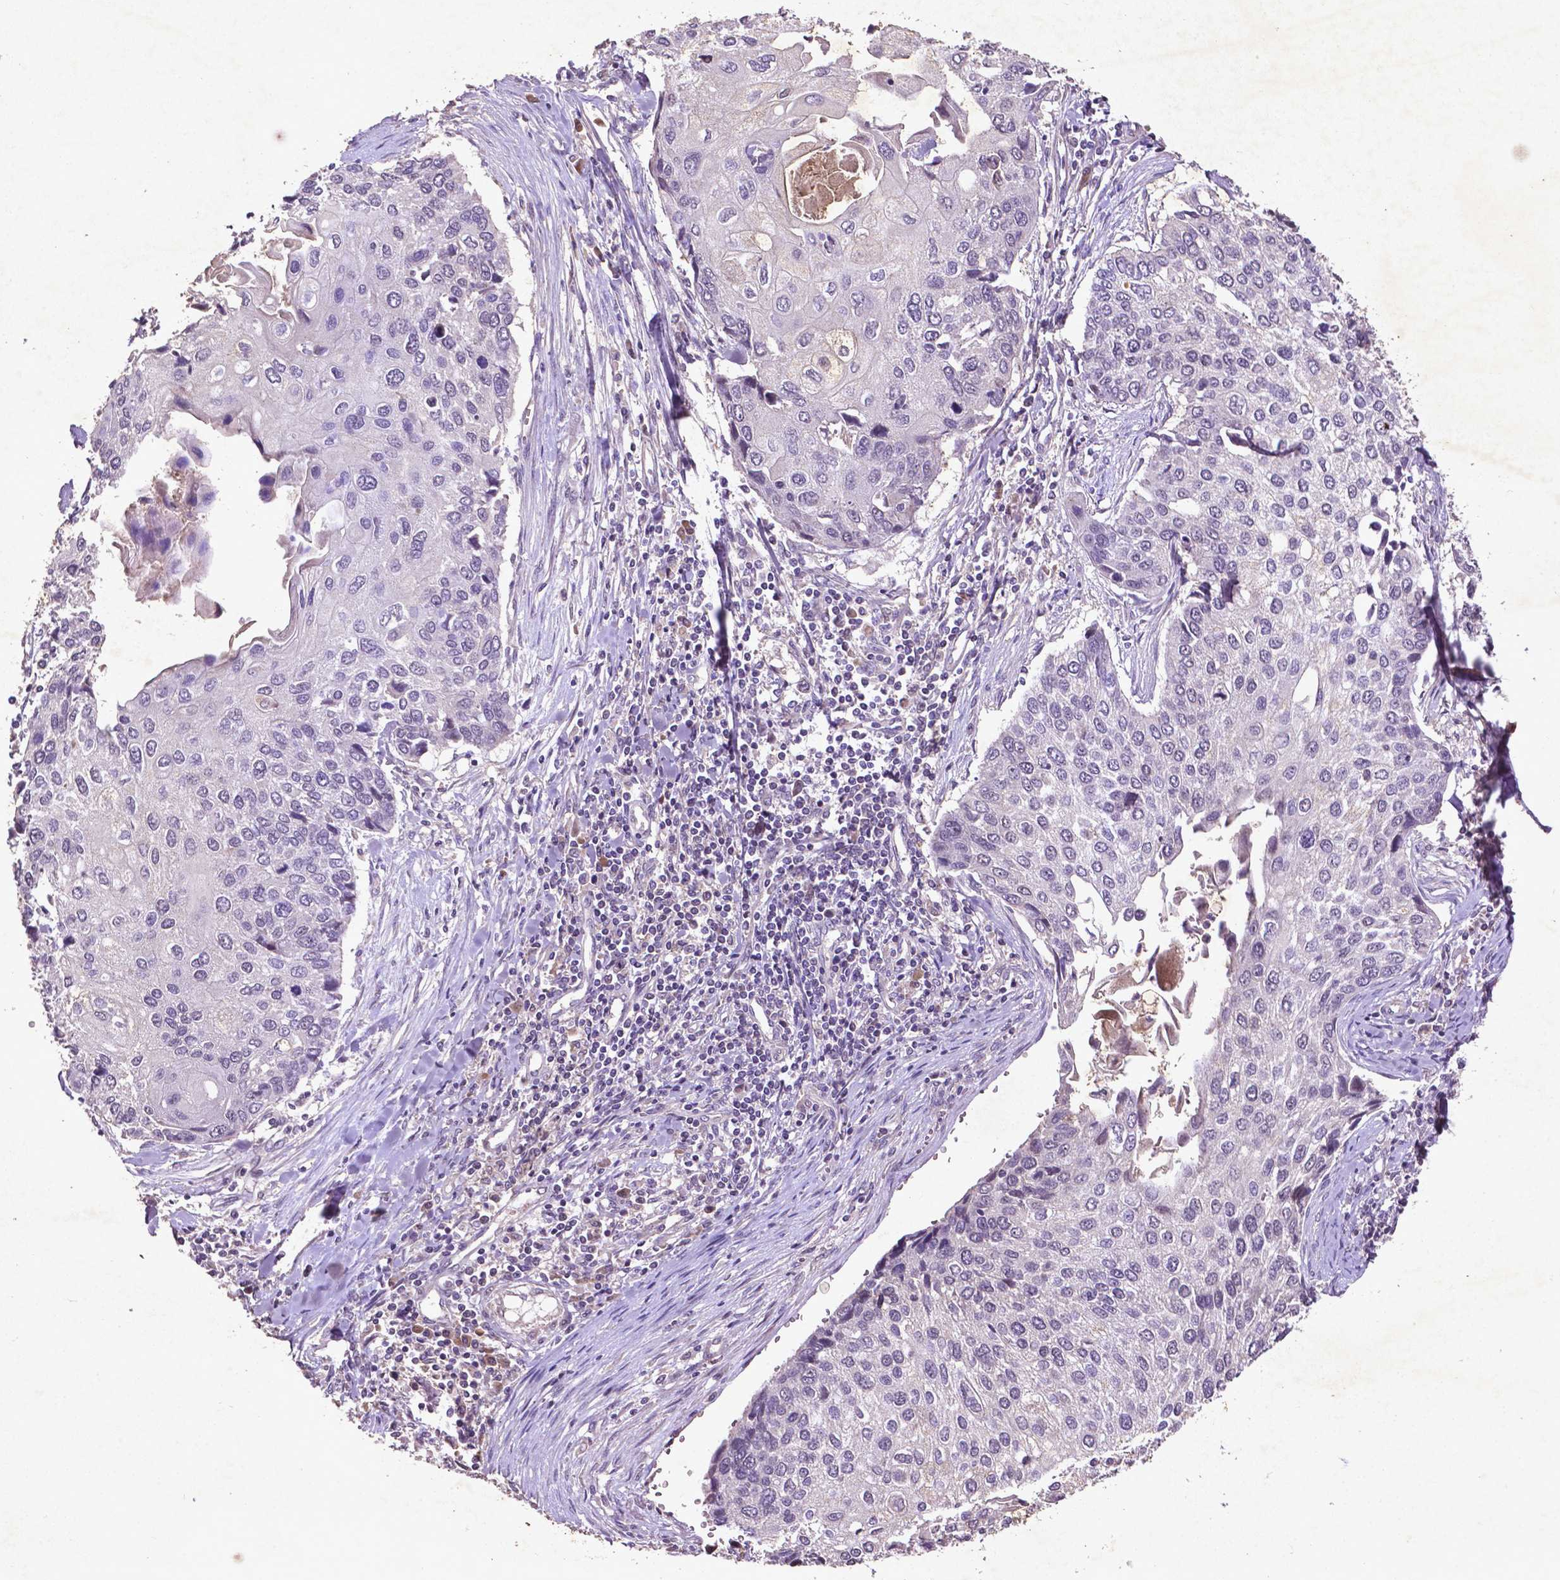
{"staining": {"intensity": "negative", "quantity": "none", "location": "none"}, "tissue": "lung cancer", "cell_type": "Tumor cells", "image_type": "cancer", "snomed": [{"axis": "morphology", "description": "Squamous cell carcinoma, NOS"}, {"axis": "morphology", "description": "Squamous cell carcinoma, metastatic, NOS"}, {"axis": "topography", "description": "Lung"}], "caption": "High power microscopy image of an IHC micrograph of squamous cell carcinoma (lung), revealing no significant expression in tumor cells. (Brightfield microscopy of DAB (3,3'-diaminobenzidine) immunohistochemistry (IHC) at high magnification).", "gene": "COQ2", "patient": {"sex": "male", "age": 63}}